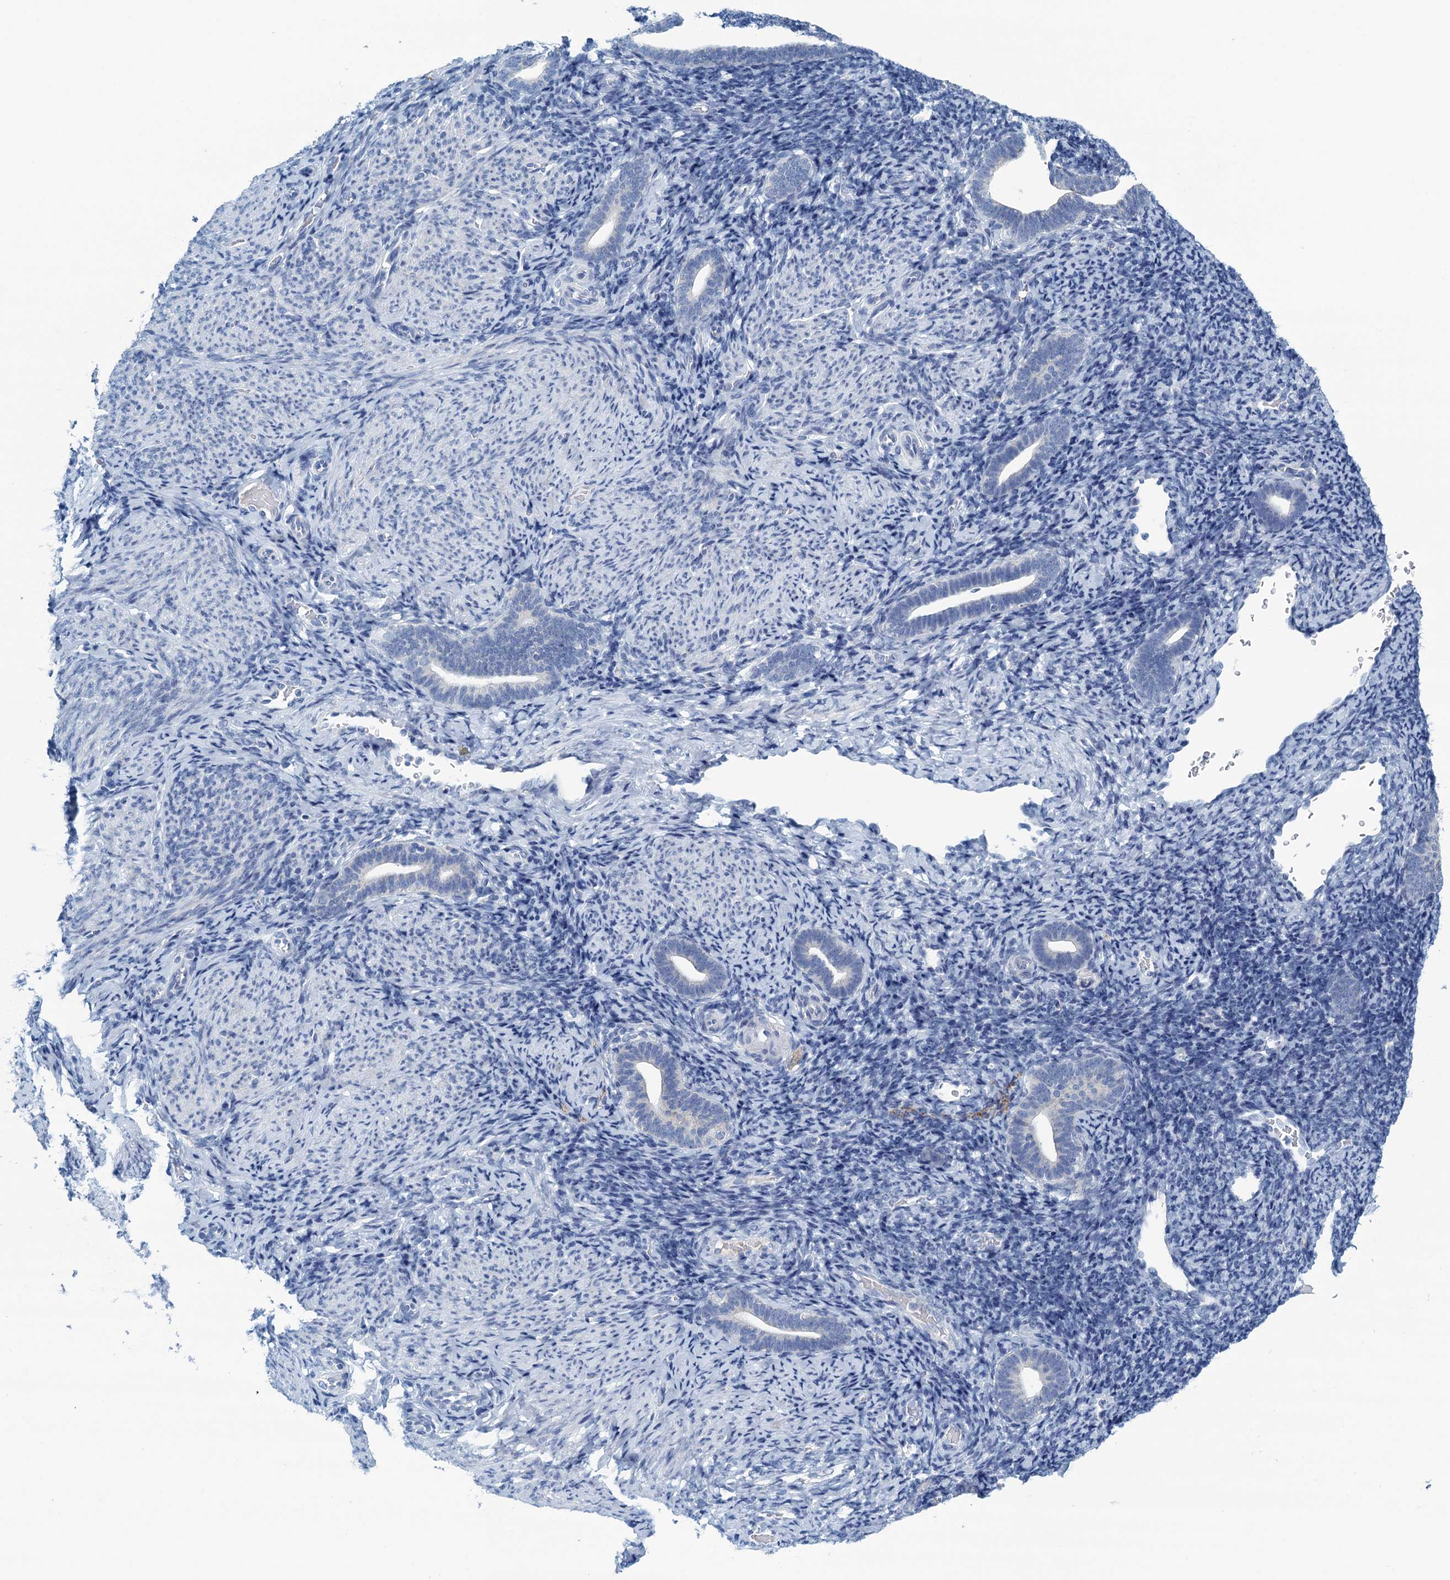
{"staining": {"intensity": "negative", "quantity": "none", "location": "none"}, "tissue": "endometrium", "cell_type": "Cells in endometrial stroma", "image_type": "normal", "snomed": [{"axis": "morphology", "description": "Normal tissue, NOS"}, {"axis": "topography", "description": "Endometrium"}], "caption": "Cells in endometrial stroma show no significant protein staining in unremarkable endometrium. Brightfield microscopy of immunohistochemistry stained with DAB (3,3'-diaminobenzidine) (brown) and hematoxylin (blue), captured at high magnification.", "gene": "C10orf88", "patient": {"sex": "female", "age": 51}}